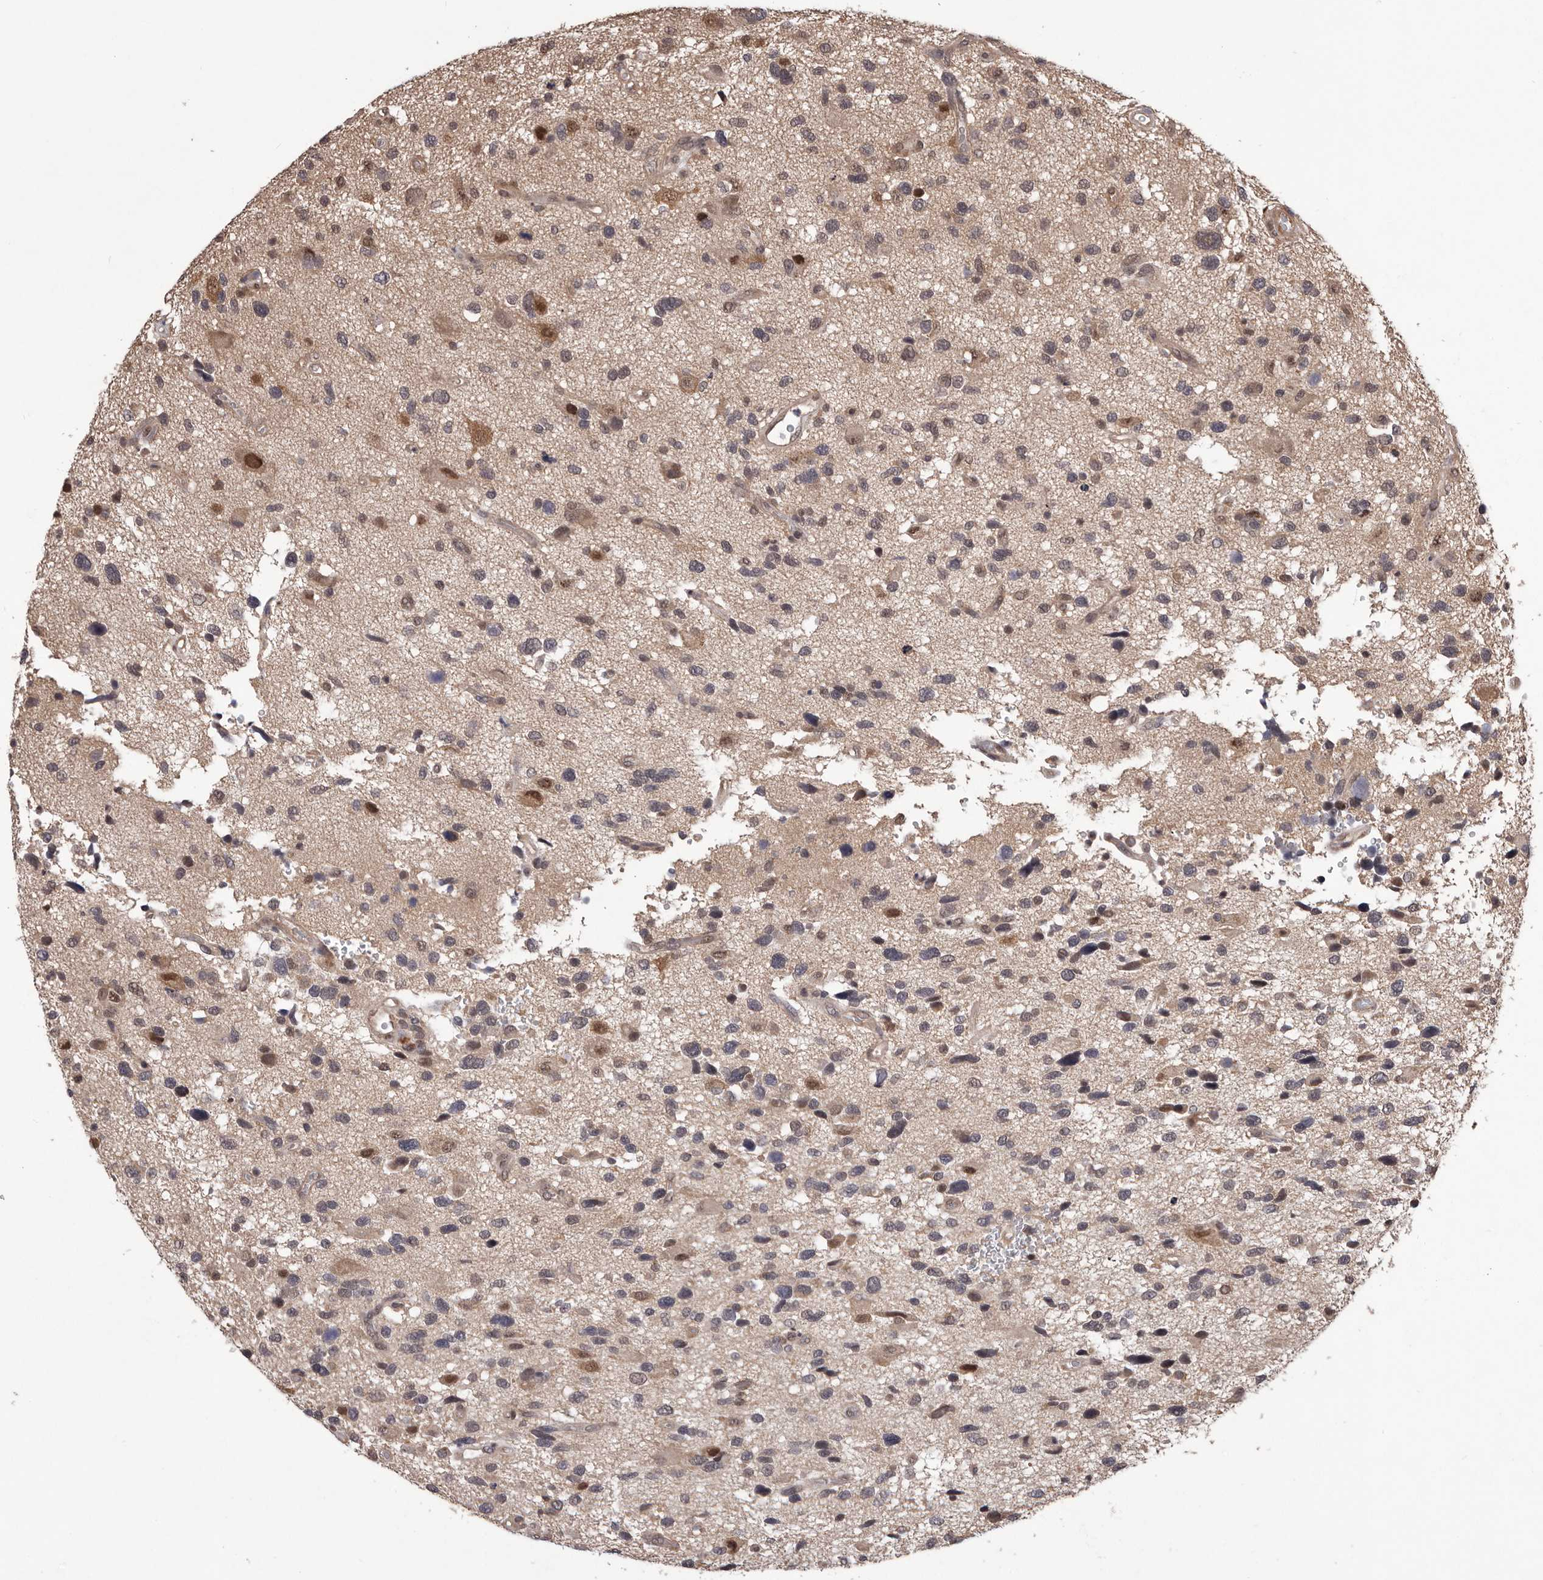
{"staining": {"intensity": "weak", "quantity": "25%-75%", "location": "cytoplasmic/membranous,nuclear"}, "tissue": "glioma", "cell_type": "Tumor cells", "image_type": "cancer", "snomed": [{"axis": "morphology", "description": "Glioma, malignant, High grade"}, {"axis": "topography", "description": "Brain"}], "caption": "Glioma stained for a protein demonstrates weak cytoplasmic/membranous and nuclear positivity in tumor cells. The staining was performed using DAB (3,3'-diaminobenzidine) to visualize the protein expression in brown, while the nuclei were stained in blue with hematoxylin (Magnification: 20x).", "gene": "CELF3", "patient": {"sex": "male", "age": 33}}